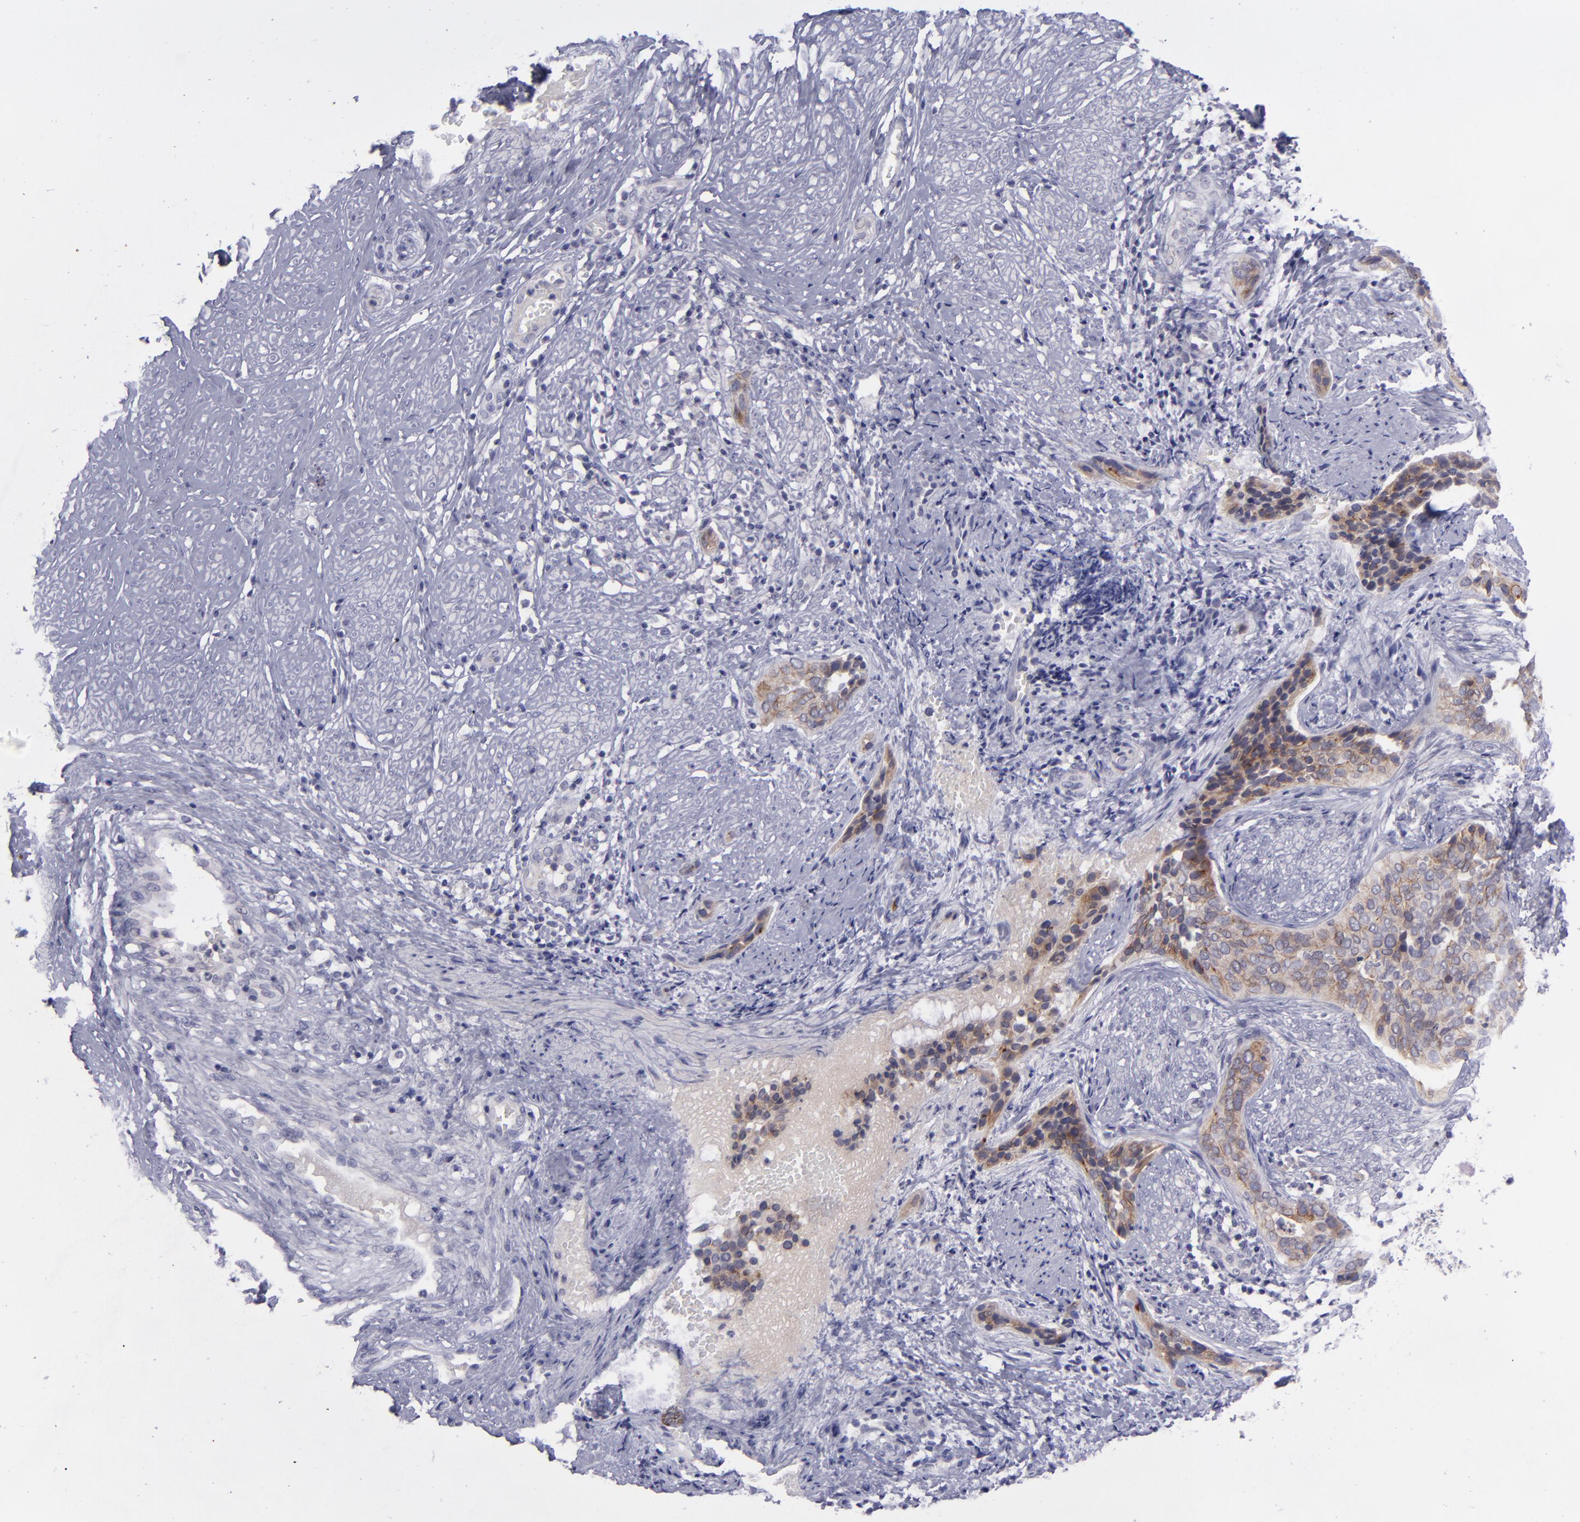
{"staining": {"intensity": "weak", "quantity": "25%-75%", "location": "cytoplasmic/membranous"}, "tissue": "cervical cancer", "cell_type": "Tumor cells", "image_type": "cancer", "snomed": [{"axis": "morphology", "description": "Squamous cell carcinoma, NOS"}, {"axis": "topography", "description": "Cervix"}], "caption": "This is a histology image of IHC staining of cervical cancer (squamous cell carcinoma), which shows weak staining in the cytoplasmic/membranous of tumor cells.", "gene": "EVPL", "patient": {"sex": "female", "age": 31}}